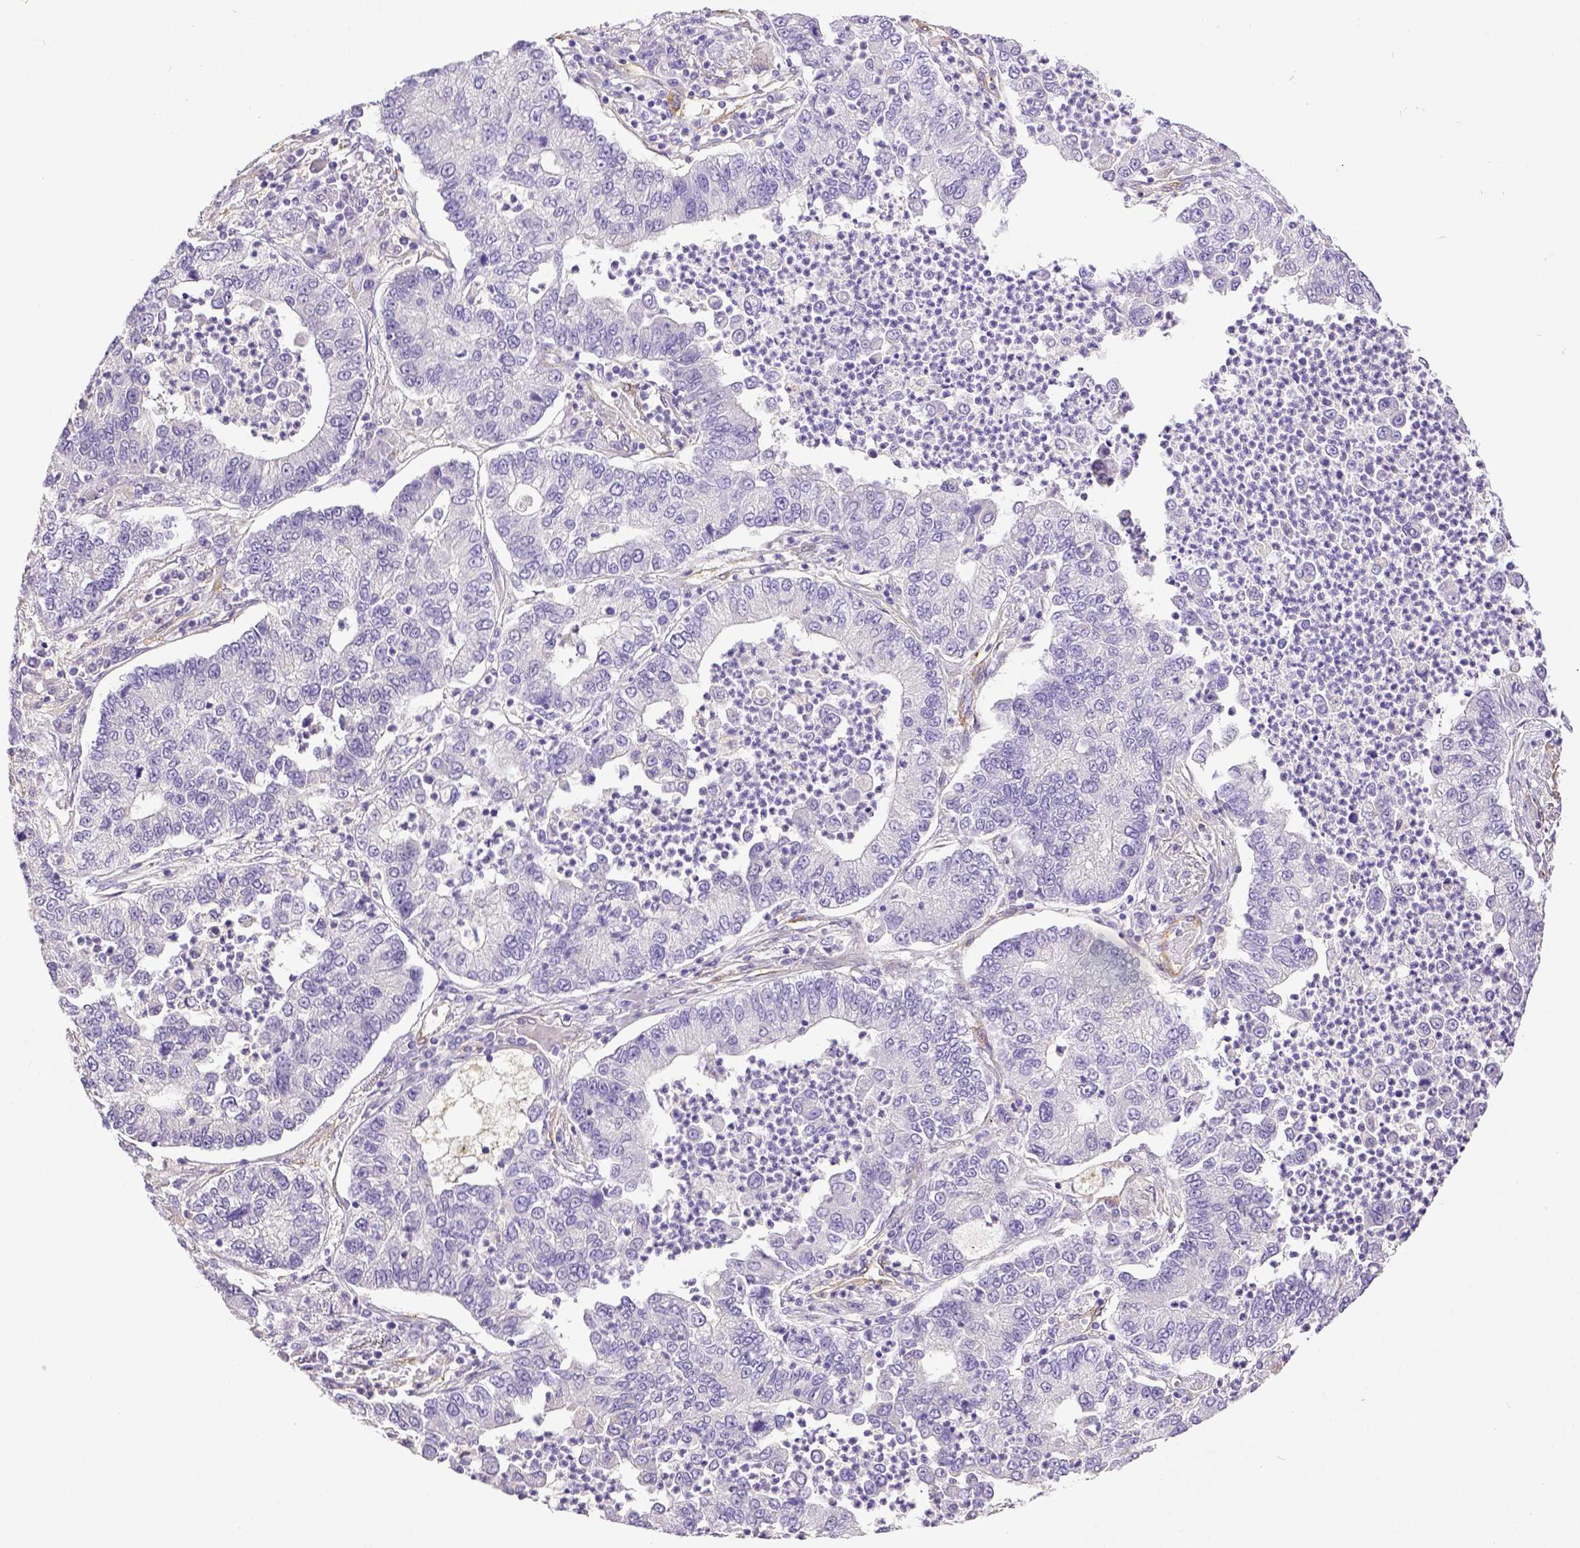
{"staining": {"intensity": "negative", "quantity": "none", "location": "none"}, "tissue": "lung cancer", "cell_type": "Tumor cells", "image_type": "cancer", "snomed": [{"axis": "morphology", "description": "Adenocarcinoma, NOS"}, {"axis": "topography", "description": "Lung"}], "caption": "Tumor cells show no significant positivity in lung cancer.", "gene": "THY1", "patient": {"sex": "female", "age": 57}}